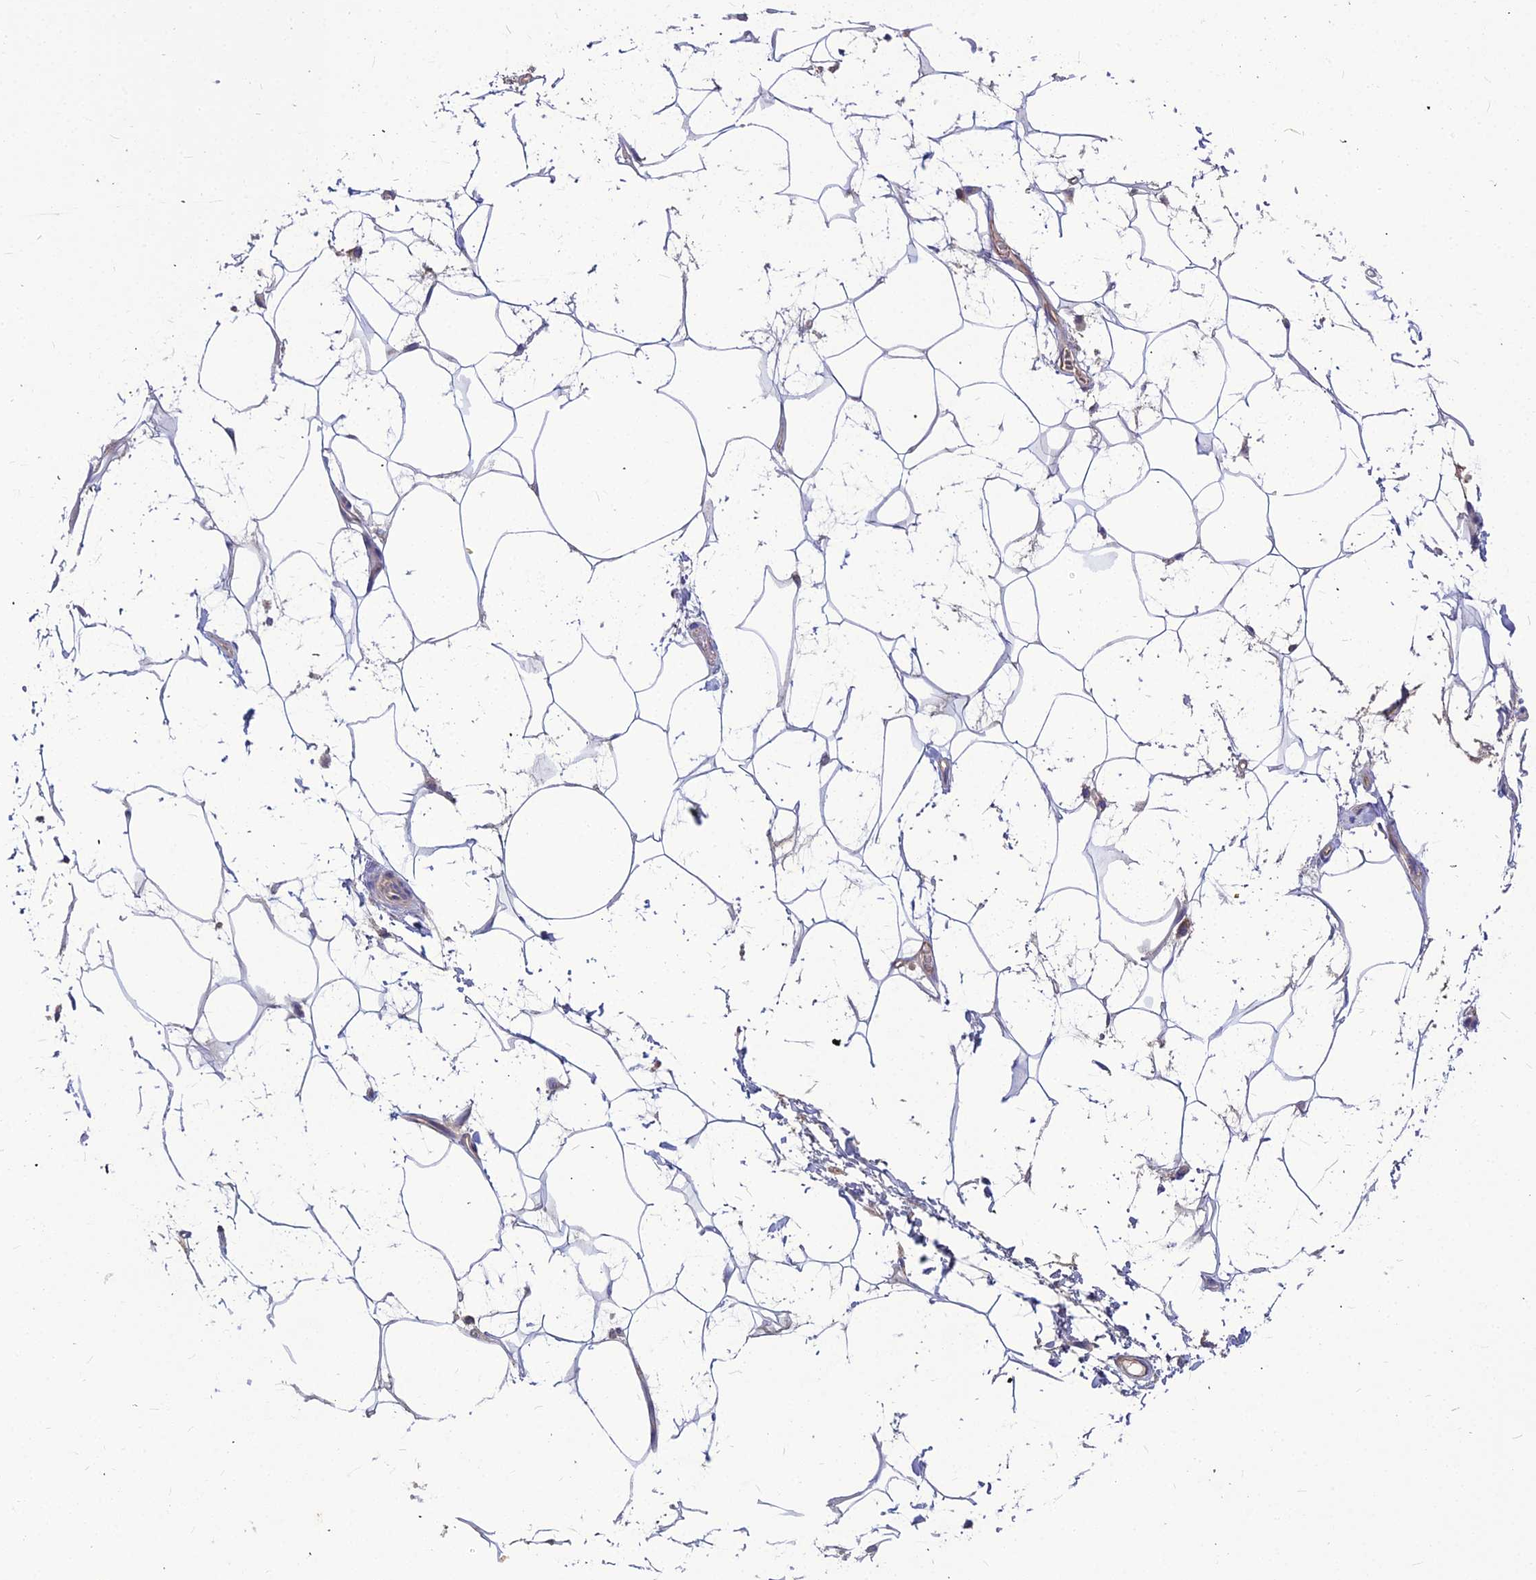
{"staining": {"intensity": "negative", "quantity": "none", "location": "none"}, "tissue": "adipose tissue", "cell_type": "Adipocytes", "image_type": "normal", "snomed": [{"axis": "morphology", "description": "Normal tissue, NOS"}, {"axis": "morphology", "description": "Adenocarcinoma, NOS"}, {"axis": "topography", "description": "Rectum"}, {"axis": "topography", "description": "Vagina"}, {"axis": "topography", "description": "Peripheral nerve tissue"}], "caption": "Immunohistochemical staining of benign human adipose tissue exhibits no significant staining in adipocytes. The staining is performed using DAB (3,3'-diaminobenzidine) brown chromogen with nuclei counter-stained in using hematoxylin.", "gene": "ASPHD1", "patient": {"sex": "female", "age": 71}}